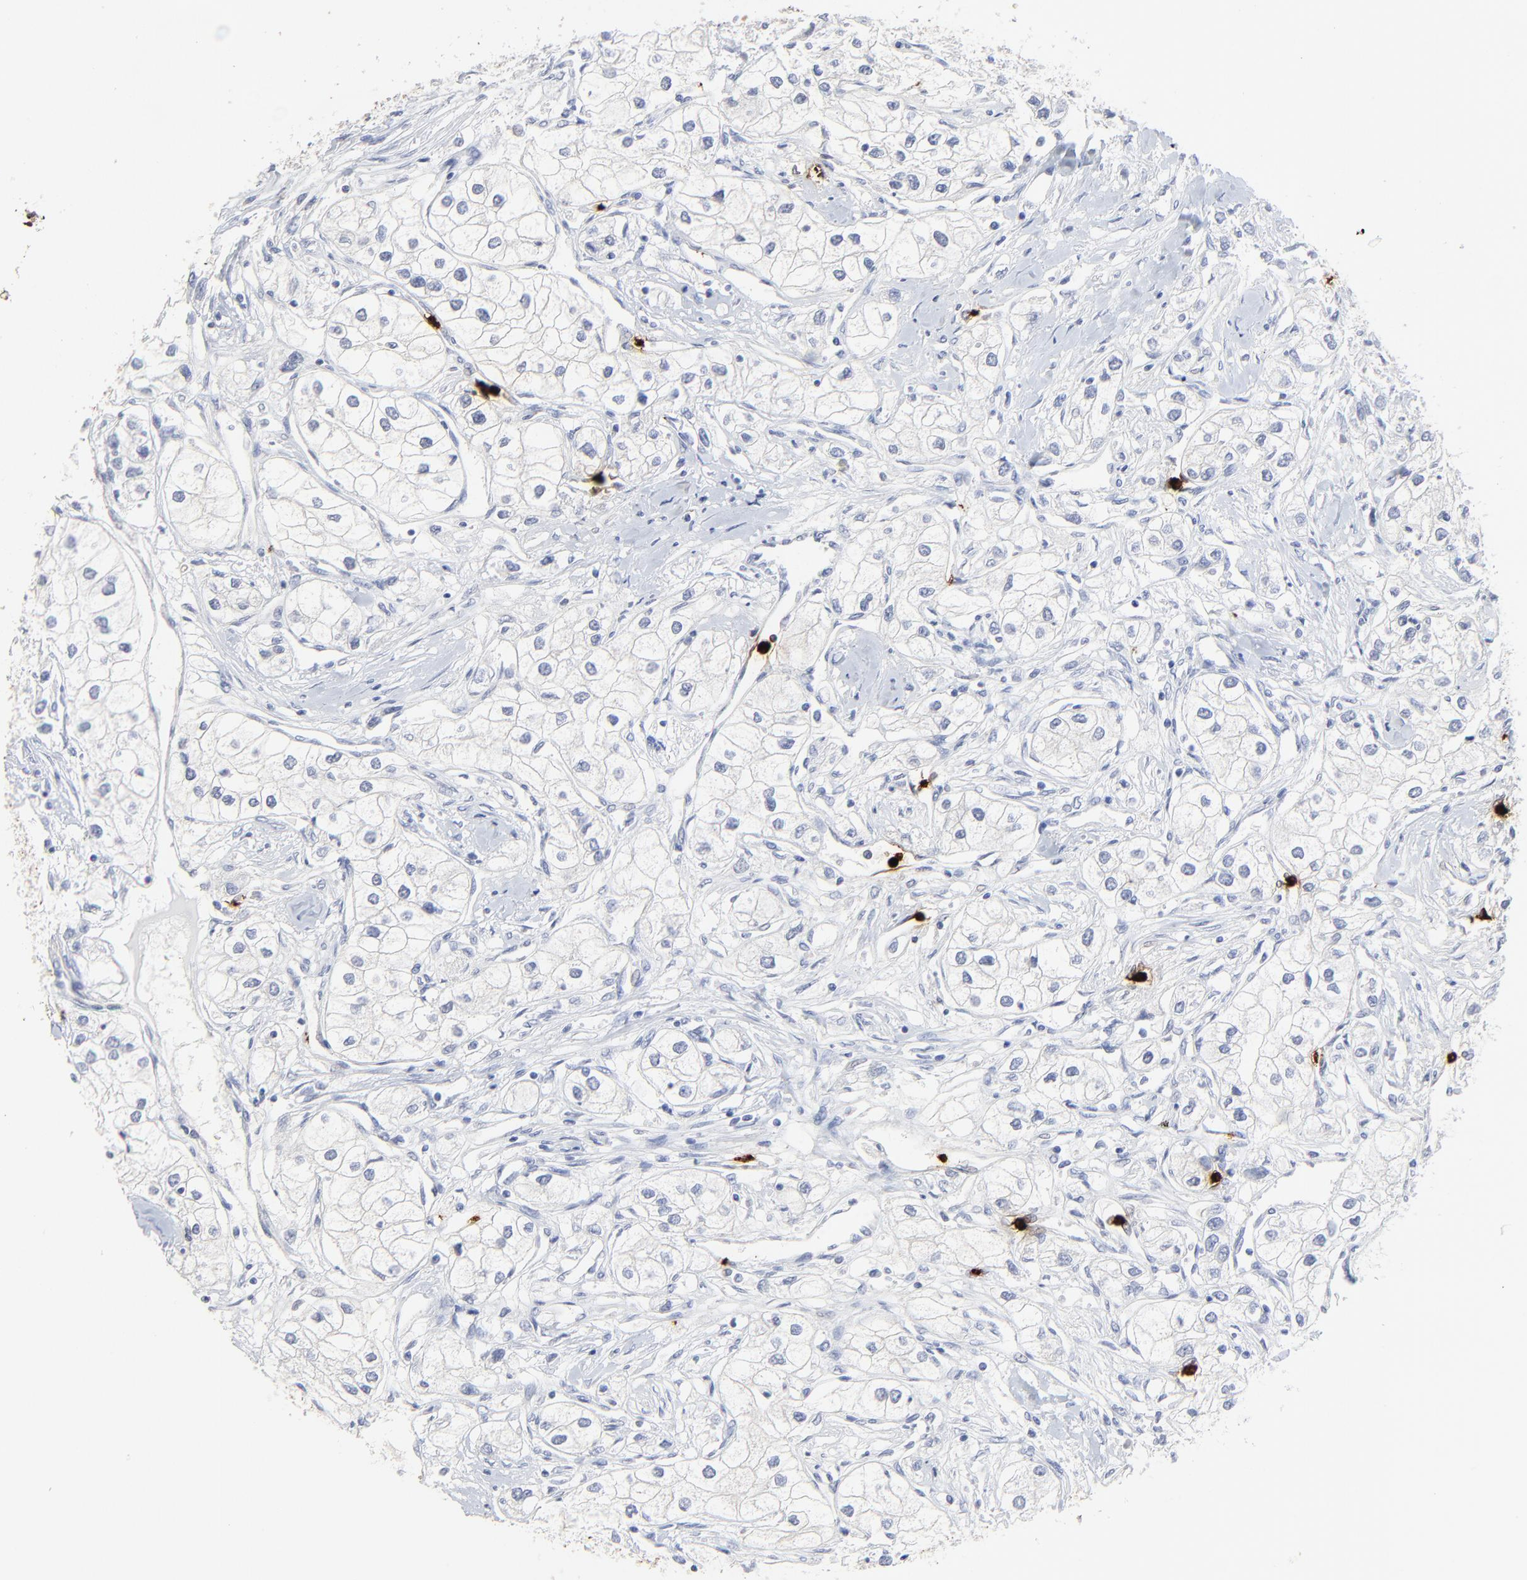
{"staining": {"intensity": "negative", "quantity": "none", "location": "none"}, "tissue": "renal cancer", "cell_type": "Tumor cells", "image_type": "cancer", "snomed": [{"axis": "morphology", "description": "Adenocarcinoma, NOS"}, {"axis": "topography", "description": "Kidney"}], "caption": "IHC of human renal cancer displays no staining in tumor cells. The staining is performed using DAB (3,3'-diaminobenzidine) brown chromogen with nuclei counter-stained in using hematoxylin.", "gene": "LCN2", "patient": {"sex": "male", "age": 57}}